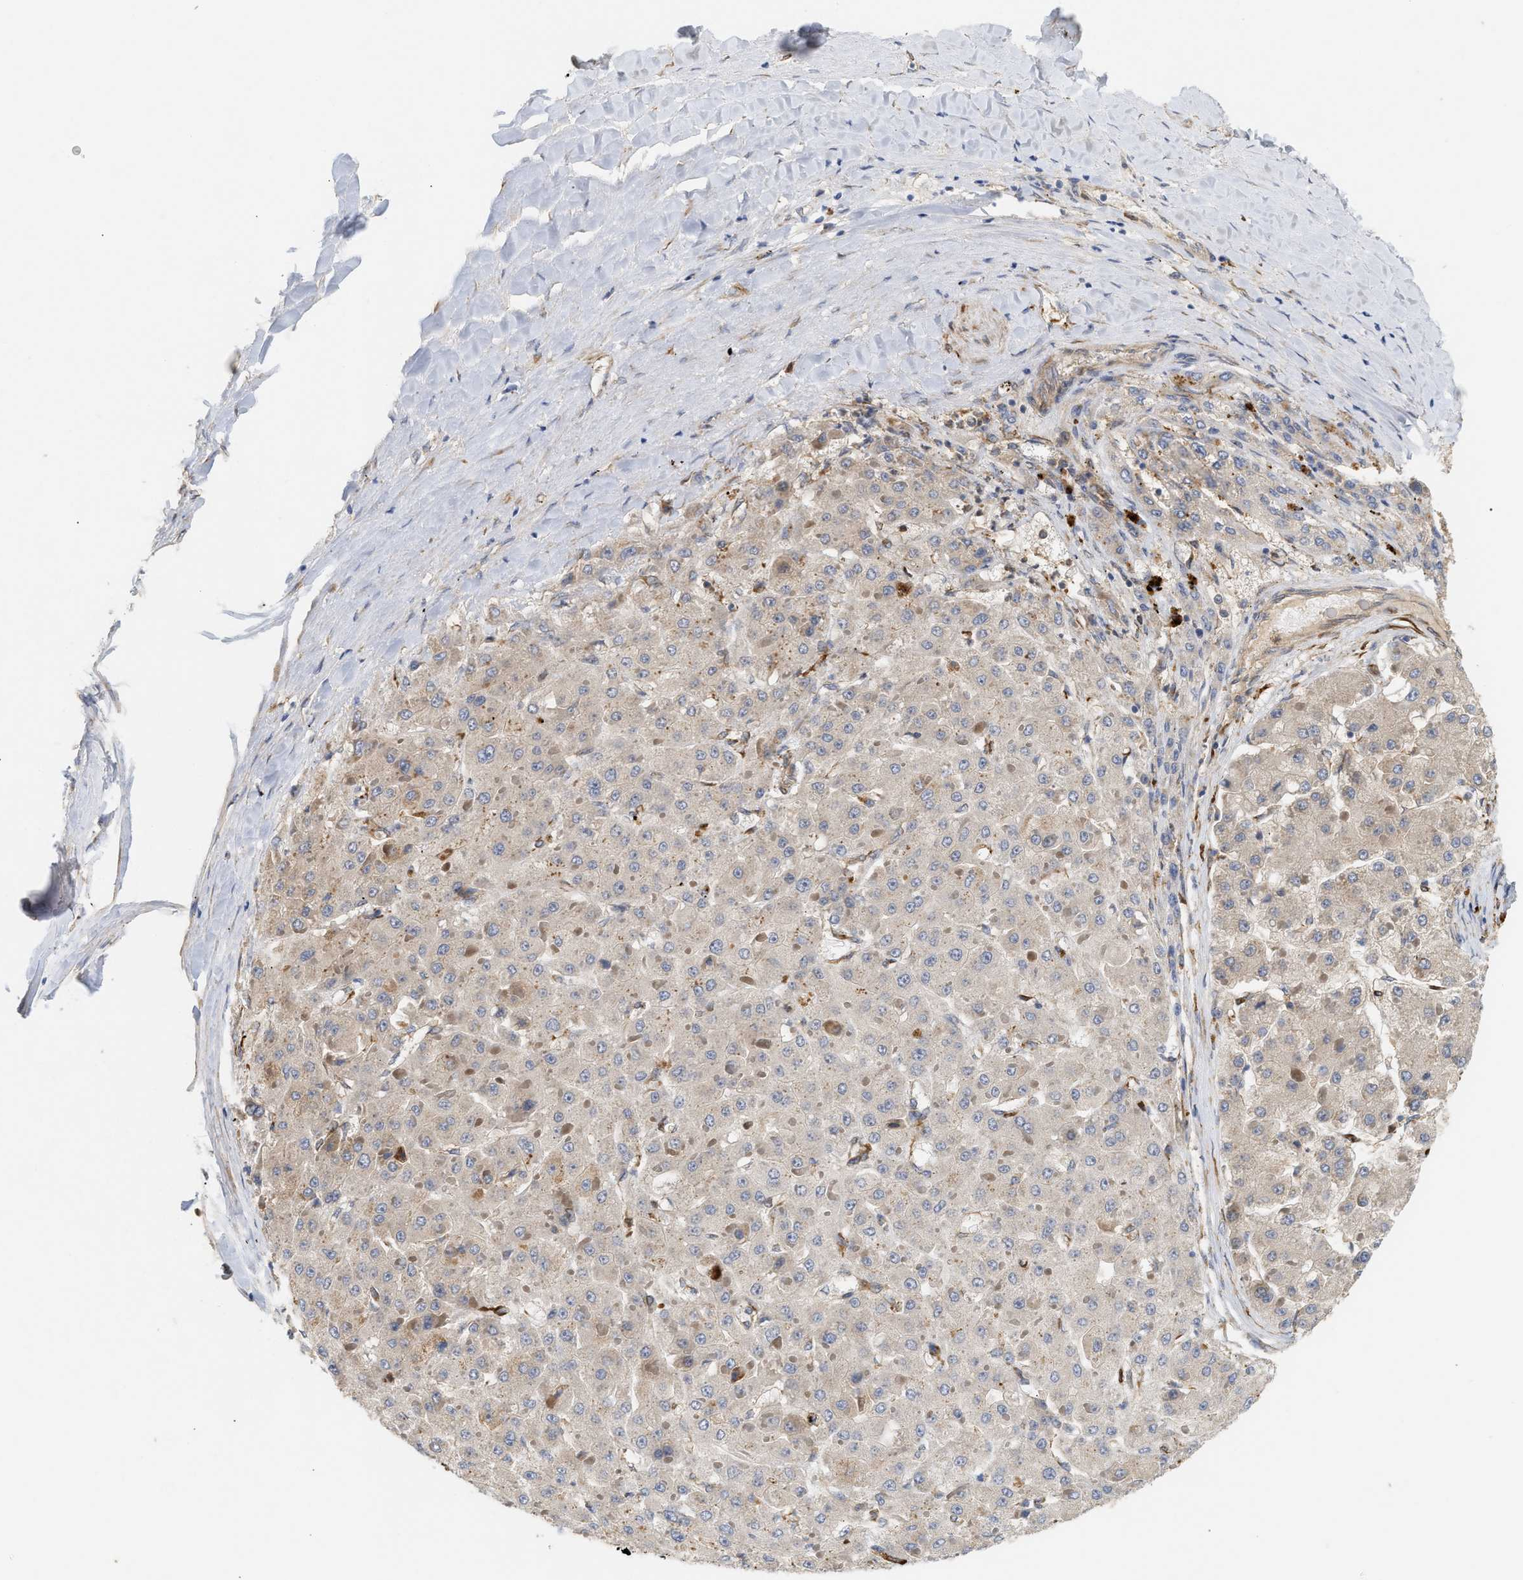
{"staining": {"intensity": "weak", "quantity": "<25%", "location": "cytoplasmic/membranous"}, "tissue": "liver cancer", "cell_type": "Tumor cells", "image_type": "cancer", "snomed": [{"axis": "morphology", "description": "Carcinoma, Hepatocellular, NOS"}, {"axis": "topography", "description": "Liver"}], "caption": "High magnification brightfield microscopy of liver hepatocellular carcinoma stained with DAB (brown) and counterstained with hematoxylin (blue): tumor cells show no significant expression. (DAB immunohistochemistry (IHC) with hematoxylin counter stain).", "gene": "PLCD1", "patient": {"sex": "female", "age": 73}}